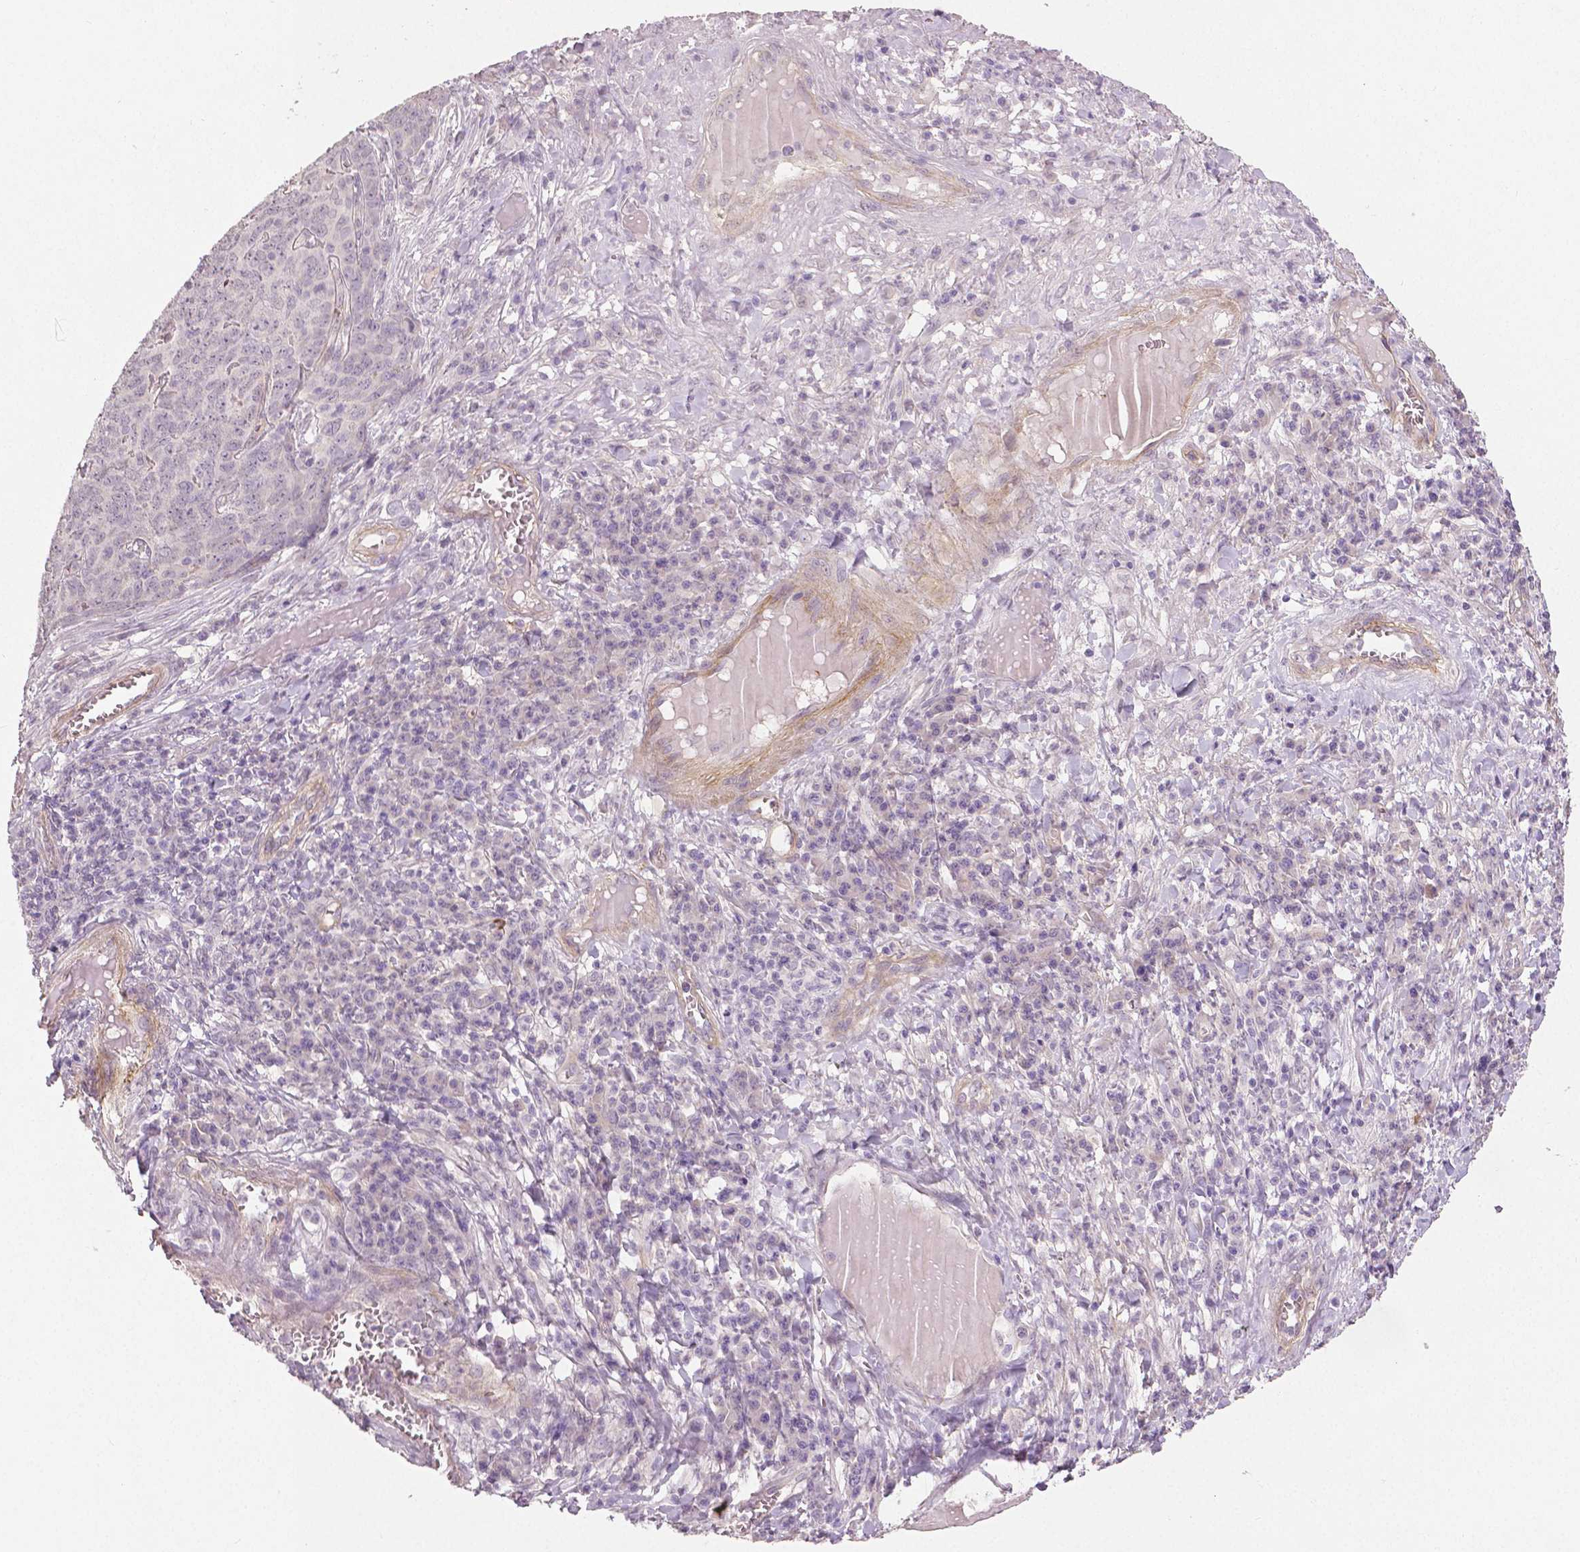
{"staining": {"intensity": "negative", "quantity": "none", "location": "none"}, "tissue": "skin cancer", "cell_type": "Tumor cells", "image_type": "cancer", "snomed": [{"axis": "morphology", "description": "Squamous cell carcinoma, NOS"}, {"axis": "topography", "description": "Skin"}, {"axis": "topography", "description": "Anal"}], "caption": "High magnification brightfield microscopy of skin cancer stained with DAB (3,3'-diaminobenzidine) (brown) and counterstained with hematoxylin (blue): tumor cells show no significant staining.", "gene": "FLT1", "patient": {"sex": "female", "age": 51}}